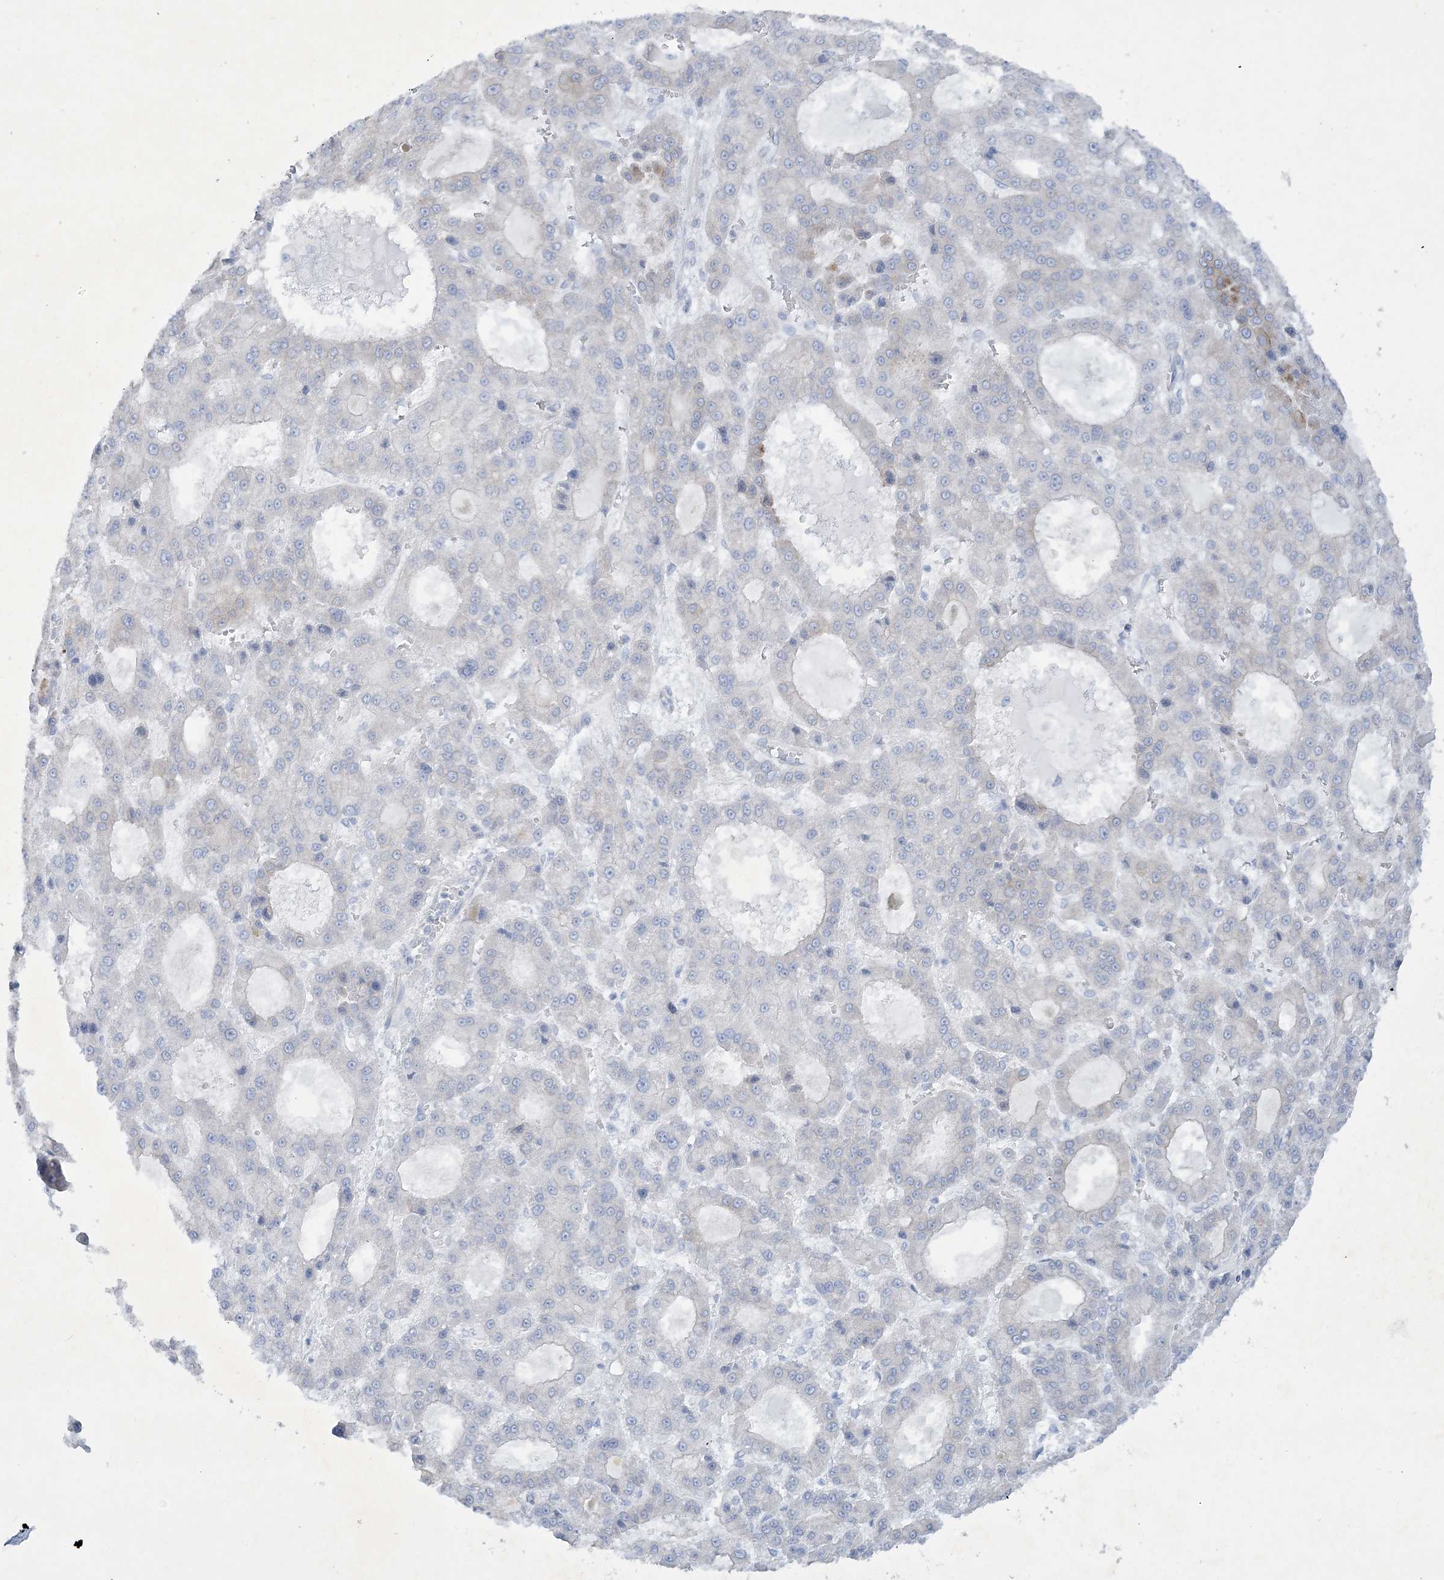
{"staining": {"intensity": "negative", "quantity": "none", "location": "none"}, "tissue": "liver cancer", "cell_type": "Tumor cells", "image_type": "cancer", "snomed": [{"axis": "morphology", "description": "Carcinoma, Hepatocellular, NOS"}, {"axis": "topography", "description": "Liver"}], "caption": "IHC image of neoplastic tissue: liver cancer (hepatocellular carcinoma) stained with DAB reveals no significant protein expression in tumor cells.", "gene": "FARSB", "patient": {"sex": "male", "age": 70}}